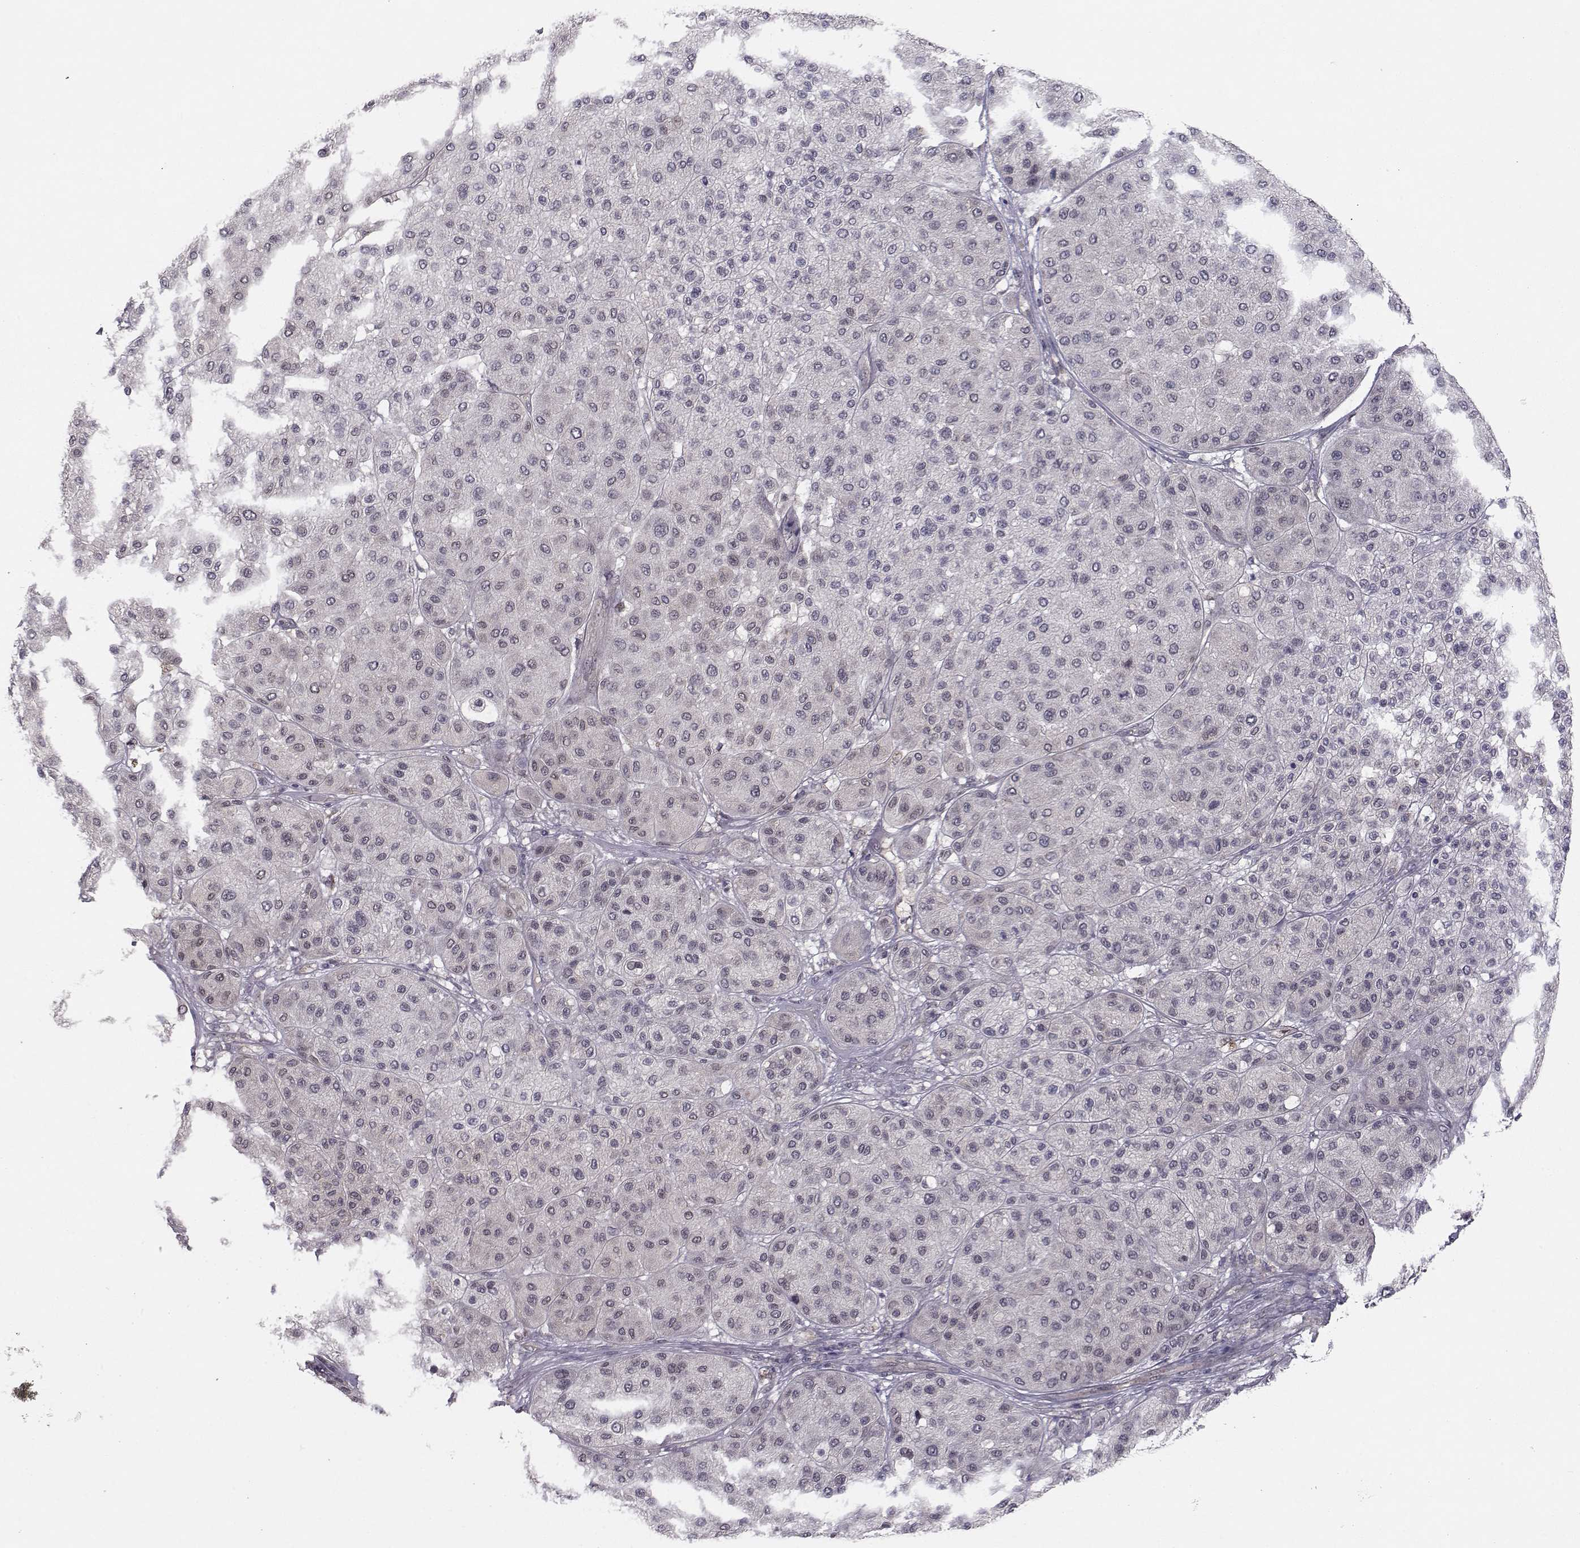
{"staining": {"intensity": "negative", "quantity": "none", "location": "none"}, "tissue": "melanoma", "cell_type": "Tumor cells", "image_type": "cancer", "snomed": [{"axis": "morphology", "description": "Malignant melanoma, Metastatic site"}, {"axis": "topography", "description": "Smooth muscle"}], "caption": "Immunohistochemistry image of melanoma stained for a protein (brown), which reveals no staining in tumor cells. (Immunohistochemistry, brightfield microscopy, high magnification).", "gene": "KIF13B", "patient": {"sex": "male", "age": 41}}